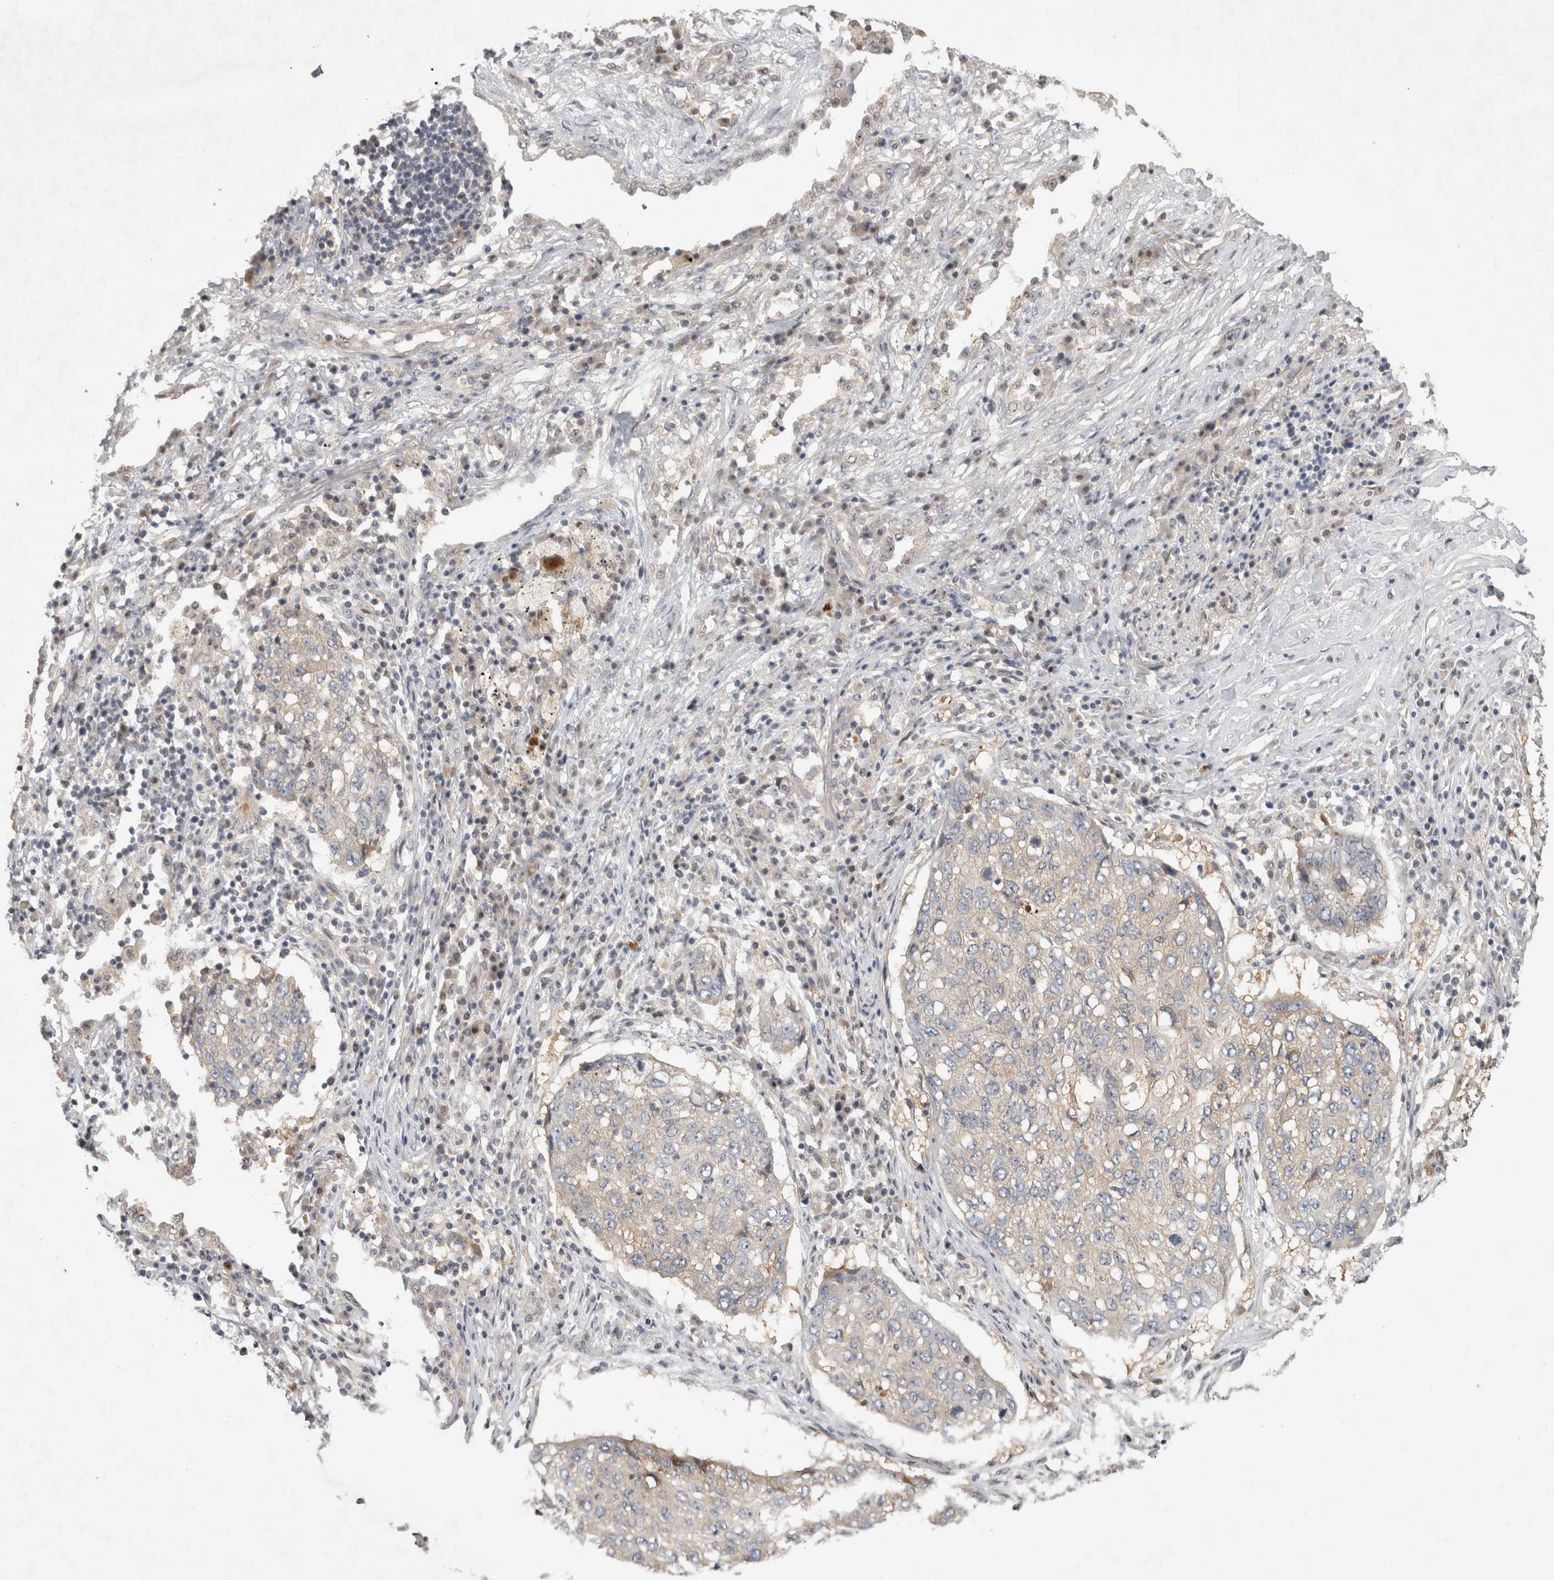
{"staining": {"intensity": "negative", "quantity": "none", "location": "none"}, "tissue": "lung cancer", "cell_type": "Tumor cells", "image_type": "cancer", "snomed": [{"axis": "morphology", "description": "Squamous cell carcinoma, NOS"}, {"axis": "topography", "description": "Lung"}], "caption": "Lung squamous cell carcinoma was stained to show a protein in brown. There is no significant positivity in tumor cells. (DAB immunohistochemistry, high magnification).", "gene": "PIGP", "patient": {"sex": "female", "age": 63}}